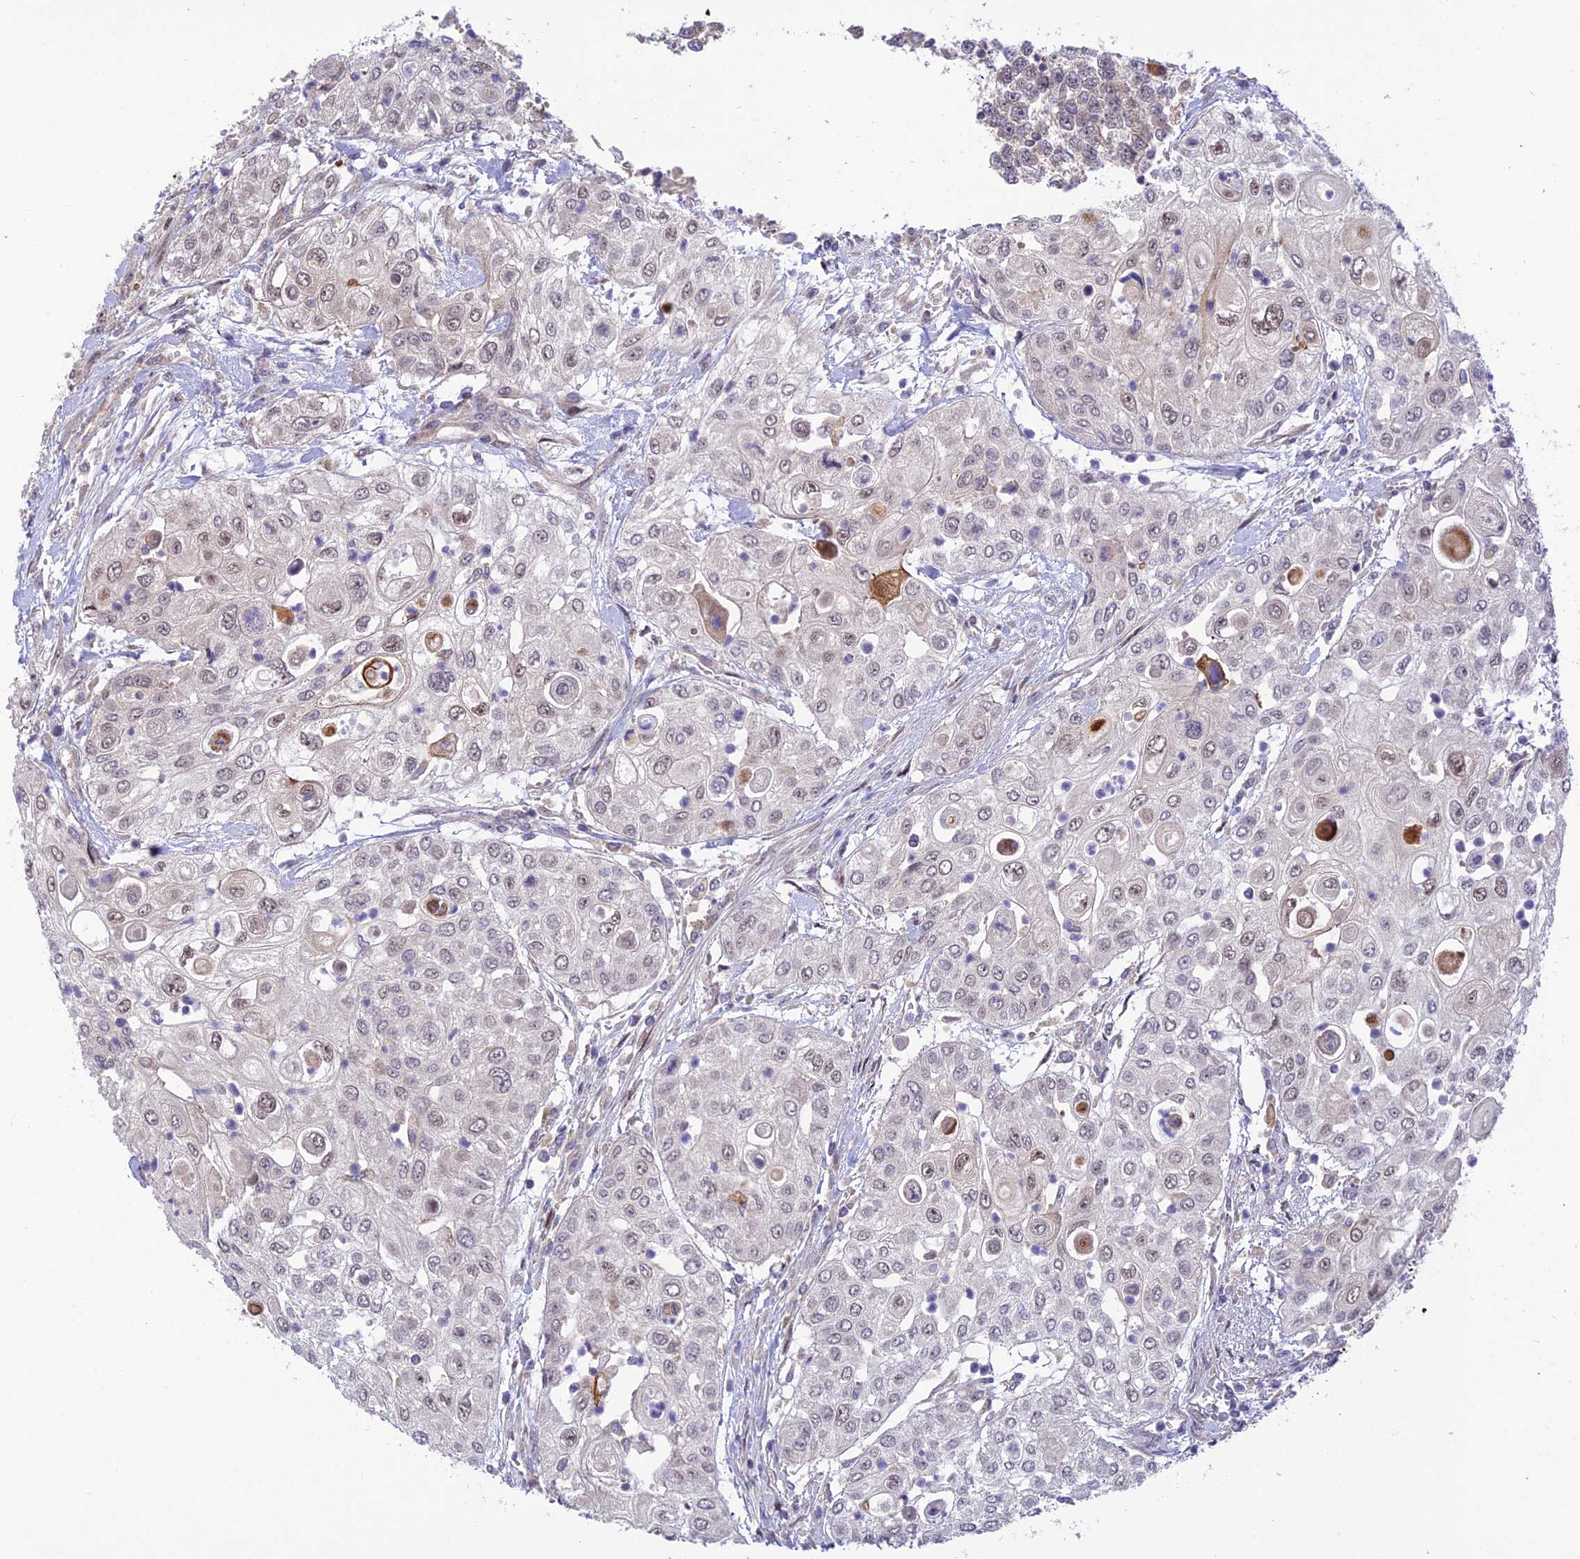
{"staining": {"intensity": "weak", "quantity": "<25%", "location": "nuclear"}, "tissue": "urothelial cancer", "cell_type": "Tumor cells", "image_type": "cancer", "snomed": [{"axis": "morphology", "description": "Urothelial carcinoma, High grade"}, {"axis": "topography", "description": "Urinary bladder"}], "caption": "High-grade urothelial carcinoma stained for a protein using IHC displays no positivity tumor cells.", "gene": "ZNF584", "patient": {"sex": "female", "age": 79}}